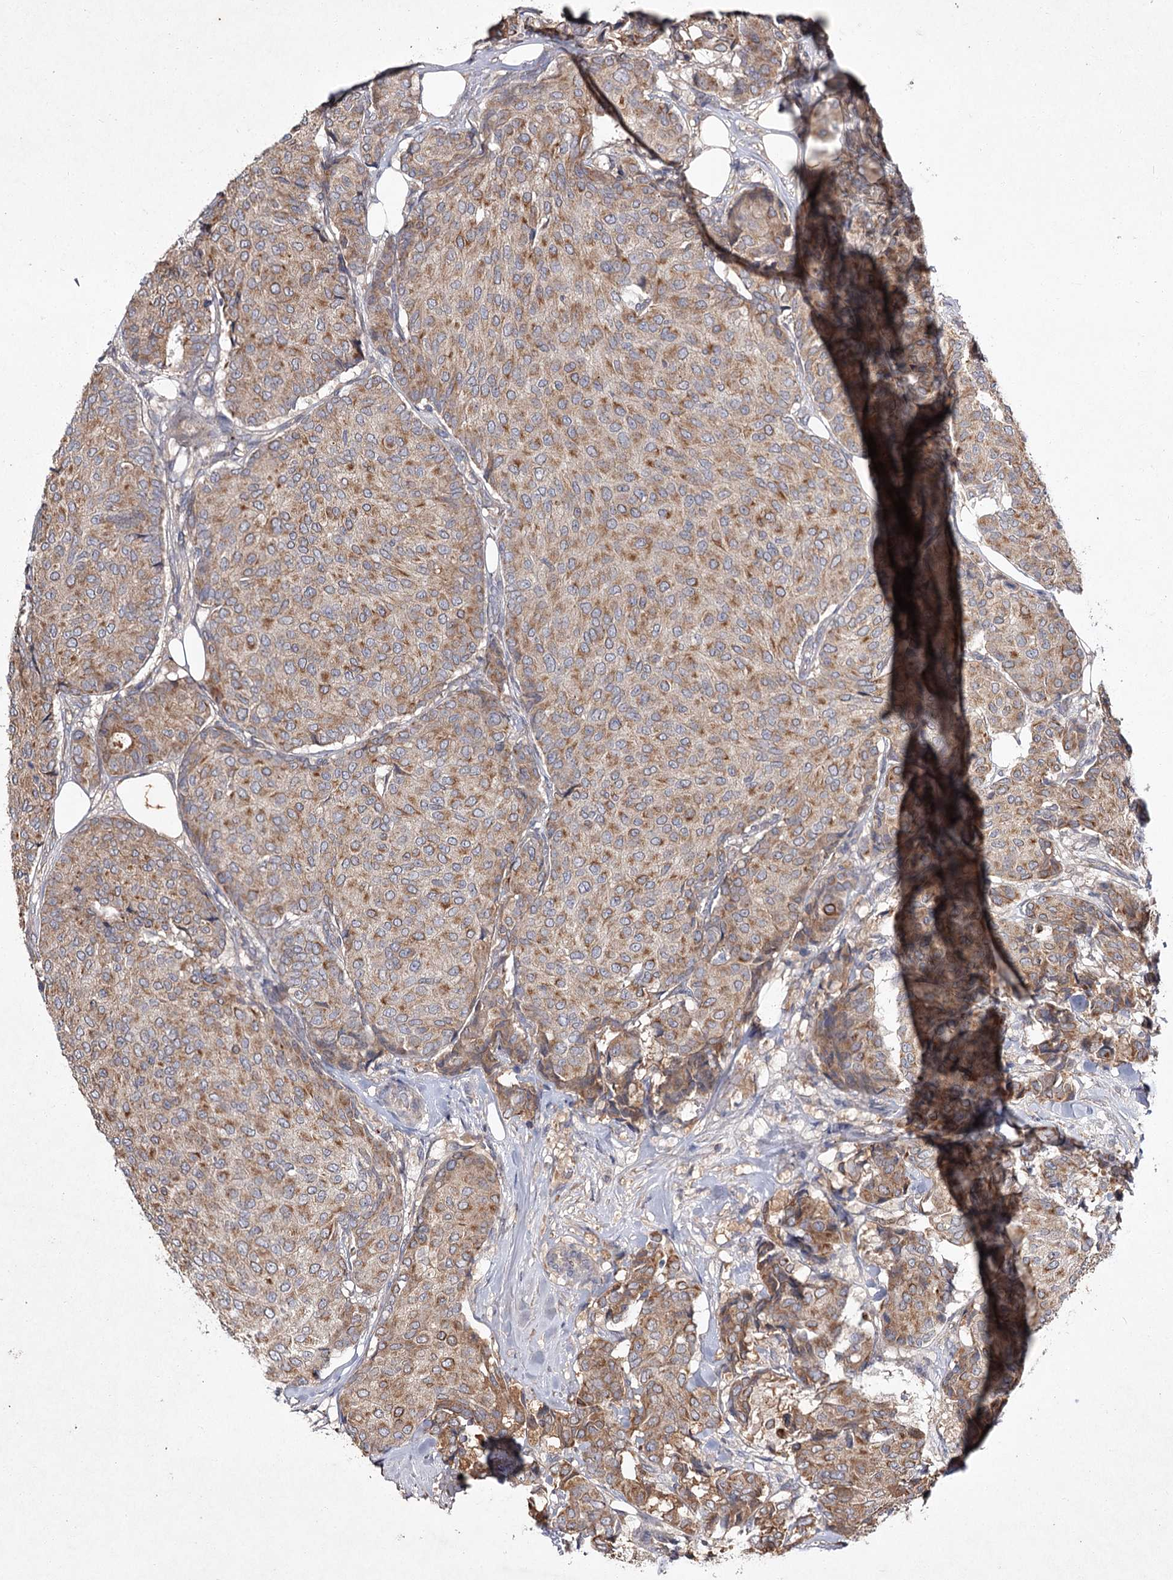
{"staining": {"intensity": "moderate", "quantity": ">75%", "location": "cytoplasmic/membranous"}, "tissue": "breast cancer", "cell_type": "Tumor cells", "image_type": "cancer", "snomed": [{"axis": "morphology", "description": "Duct carcinoma"}, {"axis": "topography", "description": "Breast"}], "caption": "Tumor cells demonstrate medium levels of moderate cytoplasmic/membranous staining in approximately >75% of cells in human breast cancer. (IHC, brightfield microscopy, high magnification).", "gene": "MFN1", "patient": {"sex": "female", "age": 75}}